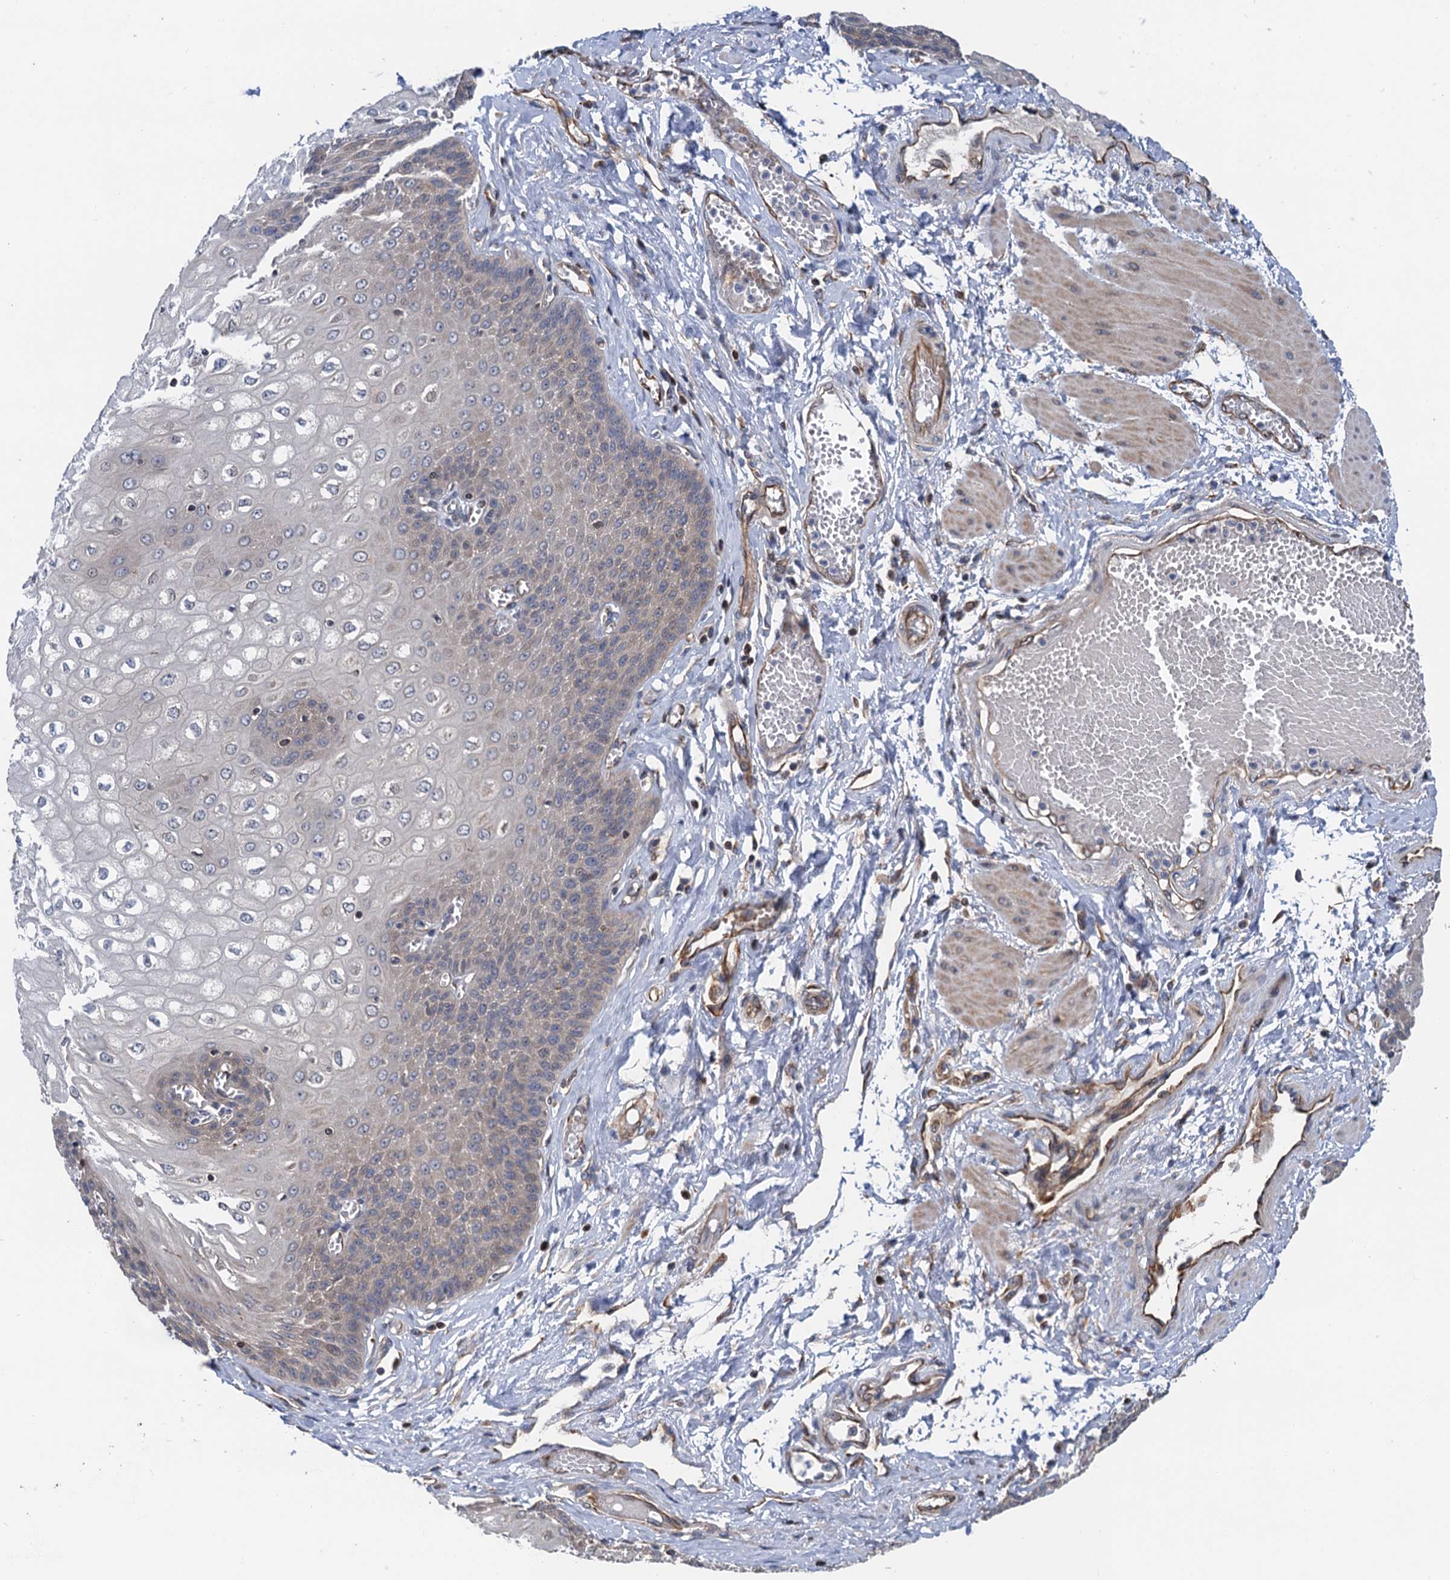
{"staining": {"intensity": "moderate", "quantity": "25%-75%", "location": "cytoplasmic/membranous"}, "tissue": "esophagus", "cell_type": "Squamous epithelial cells", "image_type": "normal", "snomed": [{"axis": "morphology", "description": "Normal tissue, NOS"}, {"axis": "topography", "description": "Esophagus"}], "caption": "Immunohistochemistry (IHC) of normal human esophagus demonstrates medium levels of moderate cytoplasmic/membranous positivity in about 25%-75% of squamous epithelial cells. The staining was performed using DAB to visualize the protein expression in brown, while the nuclei were stained in blue with hematoxylin (Magnification: 20x).", "gene": "PJA2", "patient": {"sex": "male", "age": 60}}